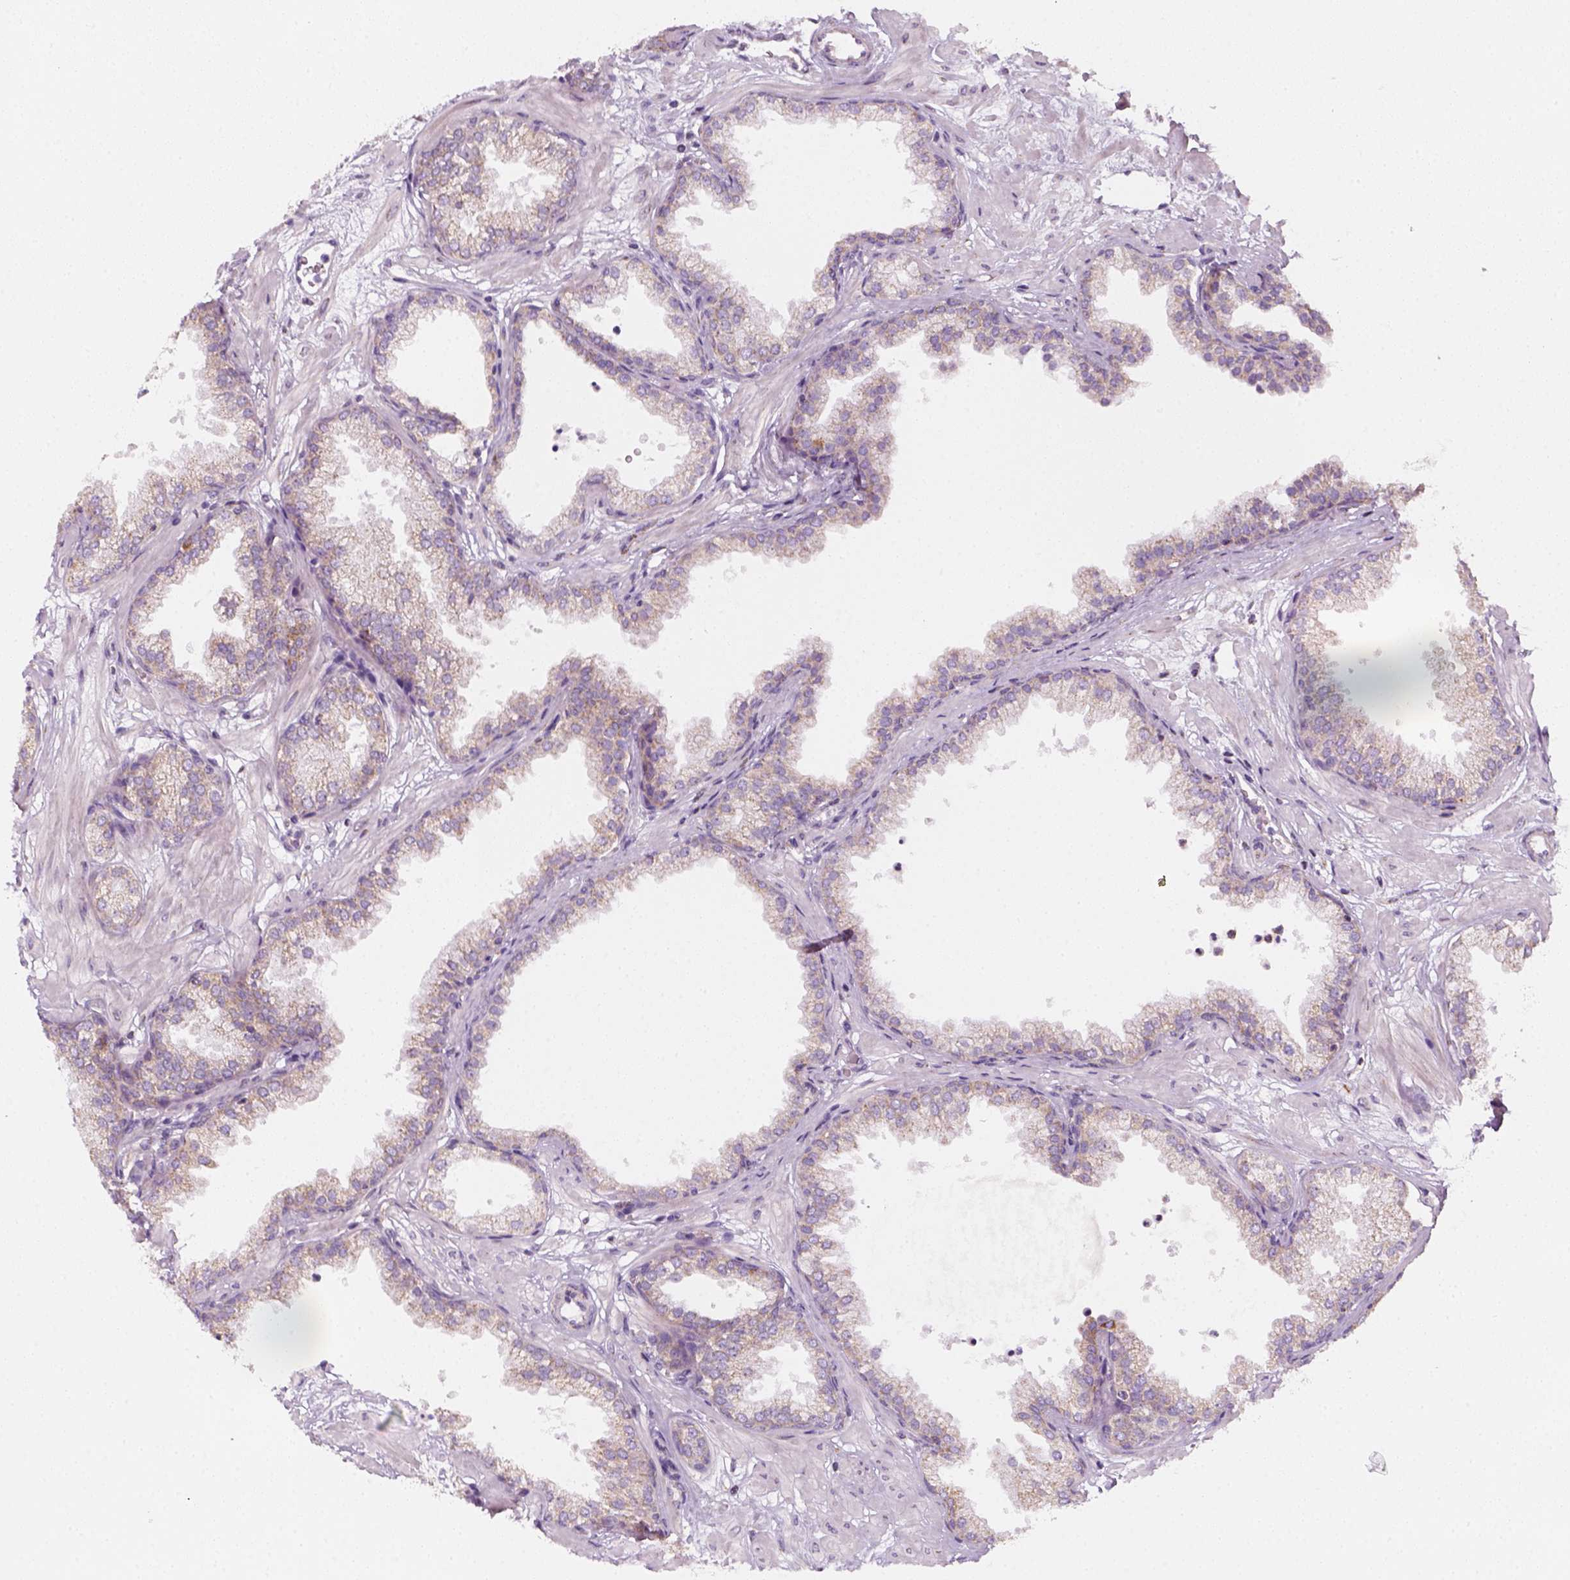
{"staining": {"intensity": "weak", "quantity": "25%-75%", "location": "cytoplasmic/membranous"}, "tissue": "prostate", "cell_type": "Glandular cells", "image_type": "normal", "snomed": [{"axis": "morphology", "description": "Normal tissue, NOS"}, {"axis": "topography", "description": "Prostate"}], "caption": "Immunohistochemical staining of normal human prostate displays weak cytoplasmic/membranous protein expression in about 25%-75% of glandular cells.", "gene": "AWAT2", "patient": {"sex": "male", "age": 37}}